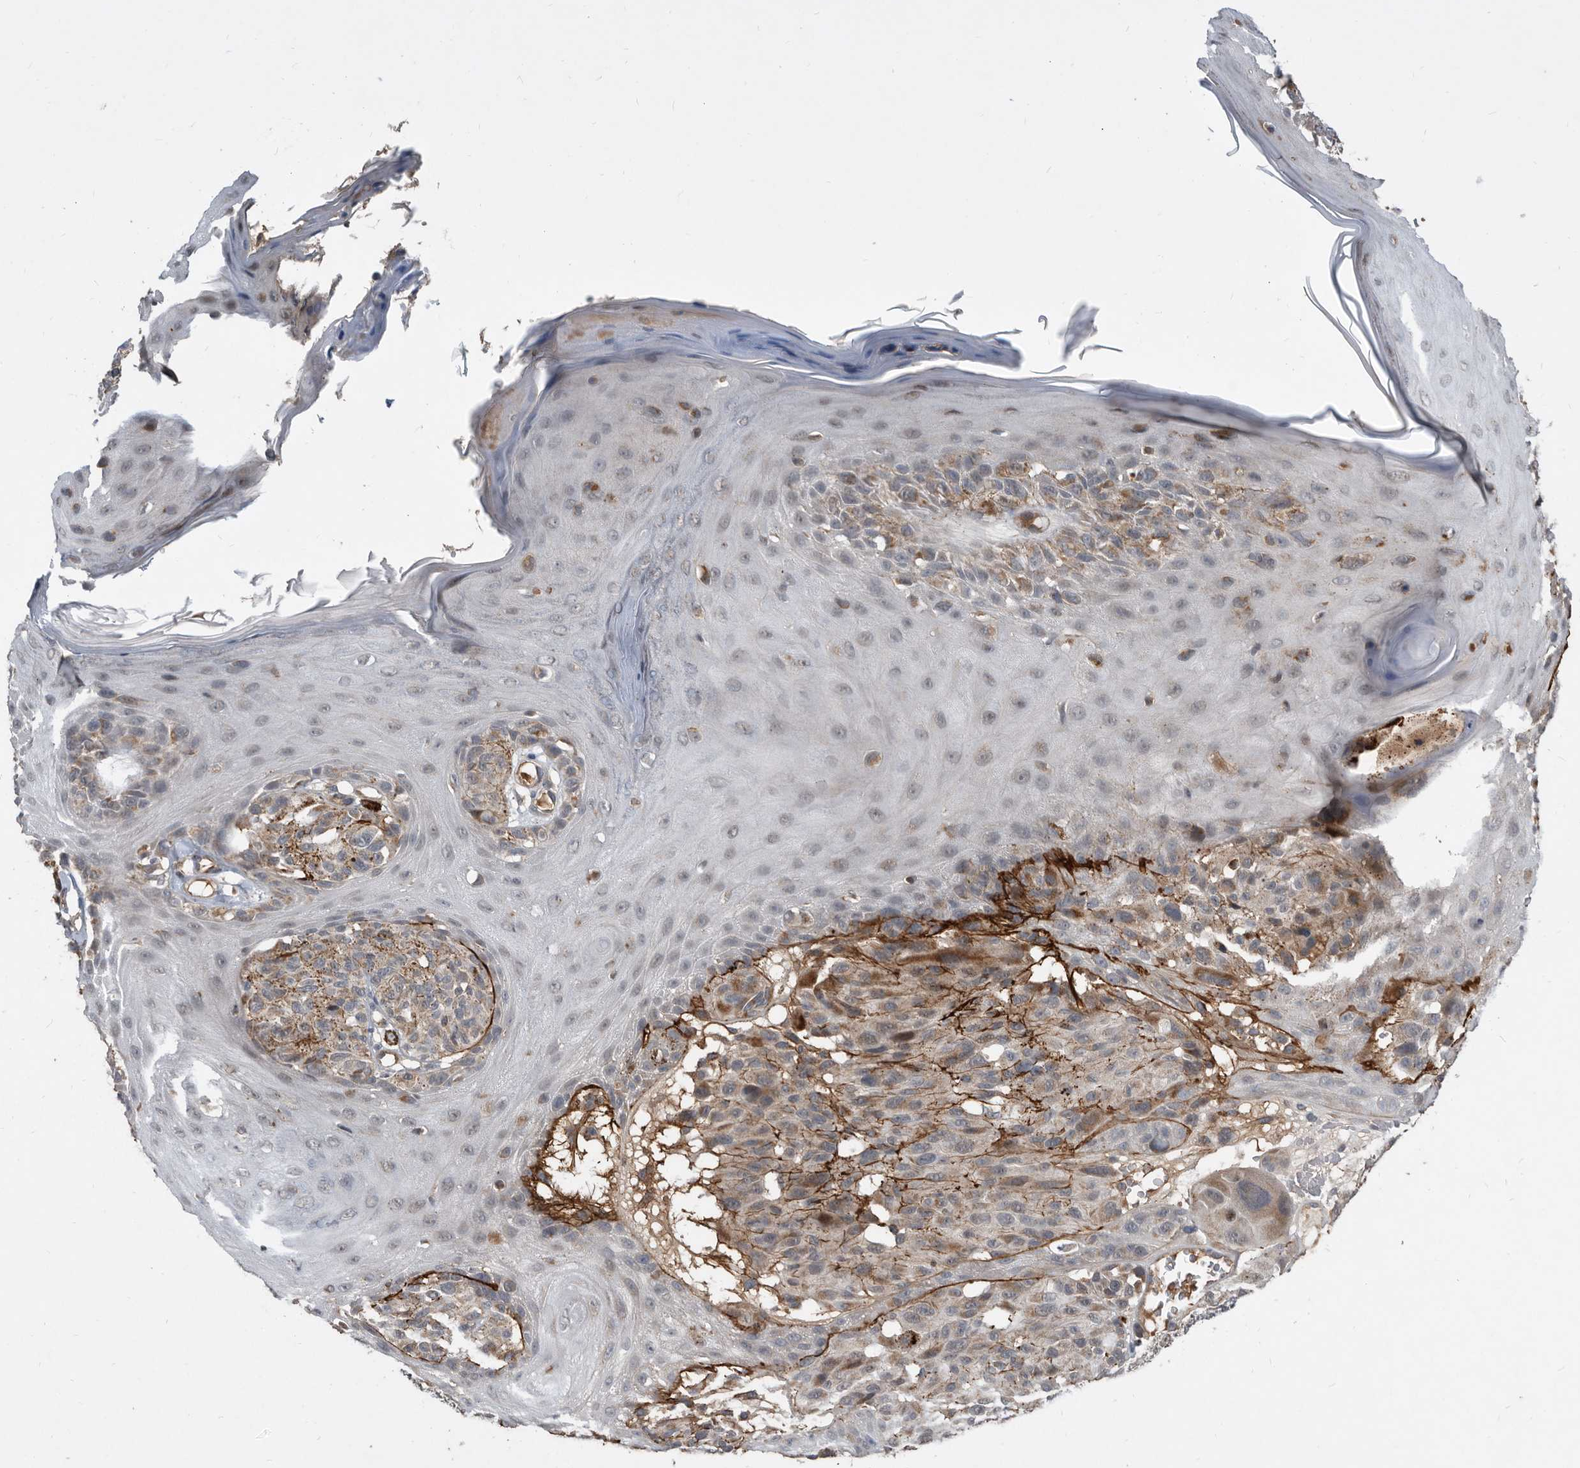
{"staining": {"intensity": "weak", "quantity": ">75%", "location": "cytoplasmic/membranous"}, "tissue": "melanoma", "cell_type": "Tumor cells", "image_type": "cancer", "snomed": [{"axis": "morphology", "description": "Malignant melanoma, NOS"}, {"axis": "topography", "description": "Skin"}], "caption": "Human melanoma stained with a protein marker displays weak staining in tumor cells.", "gene": "PI15", "patient": {"sex": "male", "age": 83}}